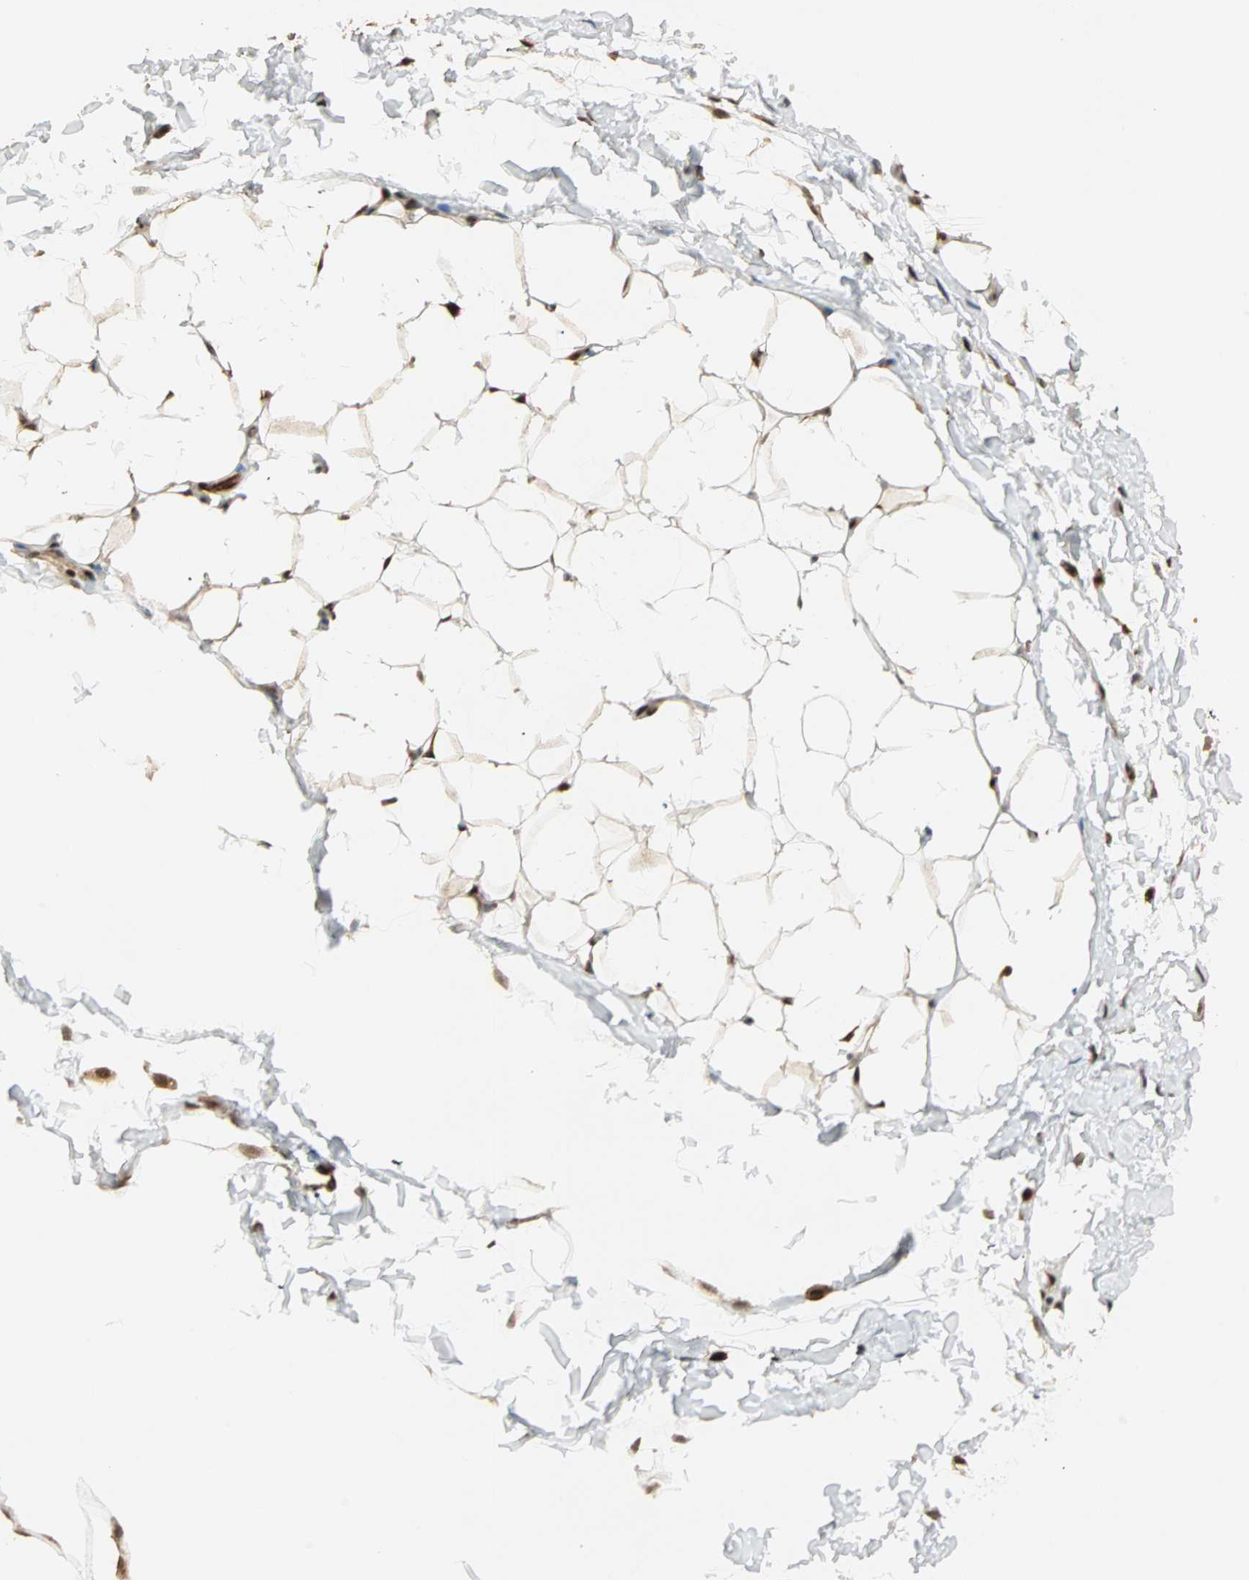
{"staining": {"intensity": "moderate", "quantity": ">75%", "location": "cytoplasmic/membranous,nuclear"}, "tissue": "adipose tissue", "cell_type": "Adipocytes", "image_type": "normal", "snomed": [{"axis": "morphology", "description": "Normal tissue, NOS"}, {"axis": "topography", "description": "Soft tissue"}], "caption": "Protein analysis of normal adipose tissue reveals moderate cytoplasmic/membranous,nuclear positivity in approximately >75% of adipocytes.", "gene": "ZBED9", "patient": {"sex": "male", "age": 26}}